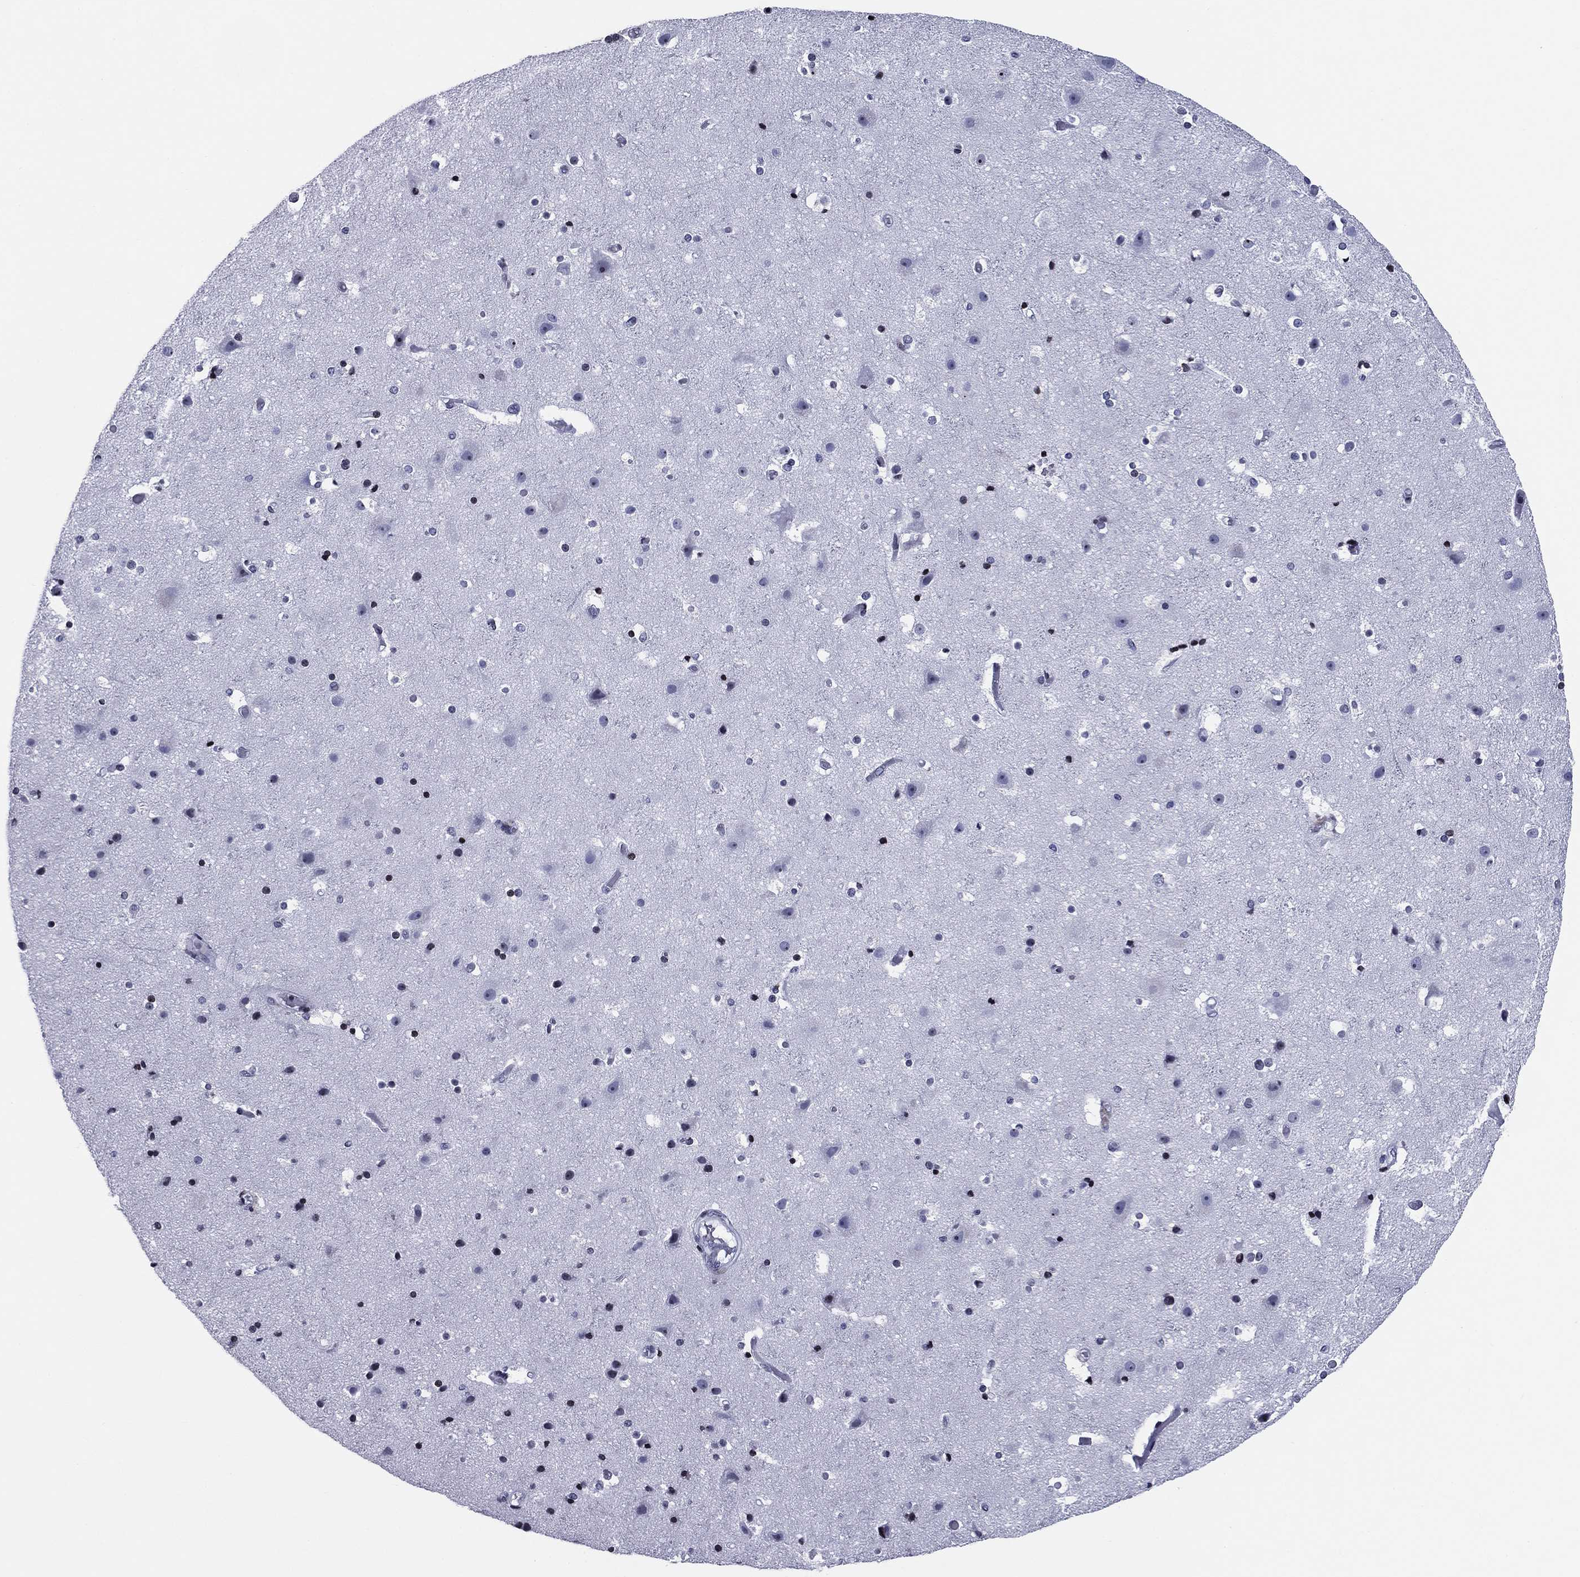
{"staining": {"intensity": "negative", "quantity": "none", "location": "none"}, "tissue": "cerebral cortex", "cell_type": "Endothelial cells", "image_type": "normal", "snomed": [{"axis": "morphology", "description": "Normal tissue, NOS"}, {"axis": "topography", "description": "Cerebral cortex"}], "caption": "Protein analysis of unremarkable cerebral cortex shows no significant positivity in endothelial cells. Brightfield microscopy of IHC stained with DAB (brown) and hematoxylin (blue), captured at high magnification.", "gene": "CCDC144A", "patient": {"sex": "female", "age": 52}}